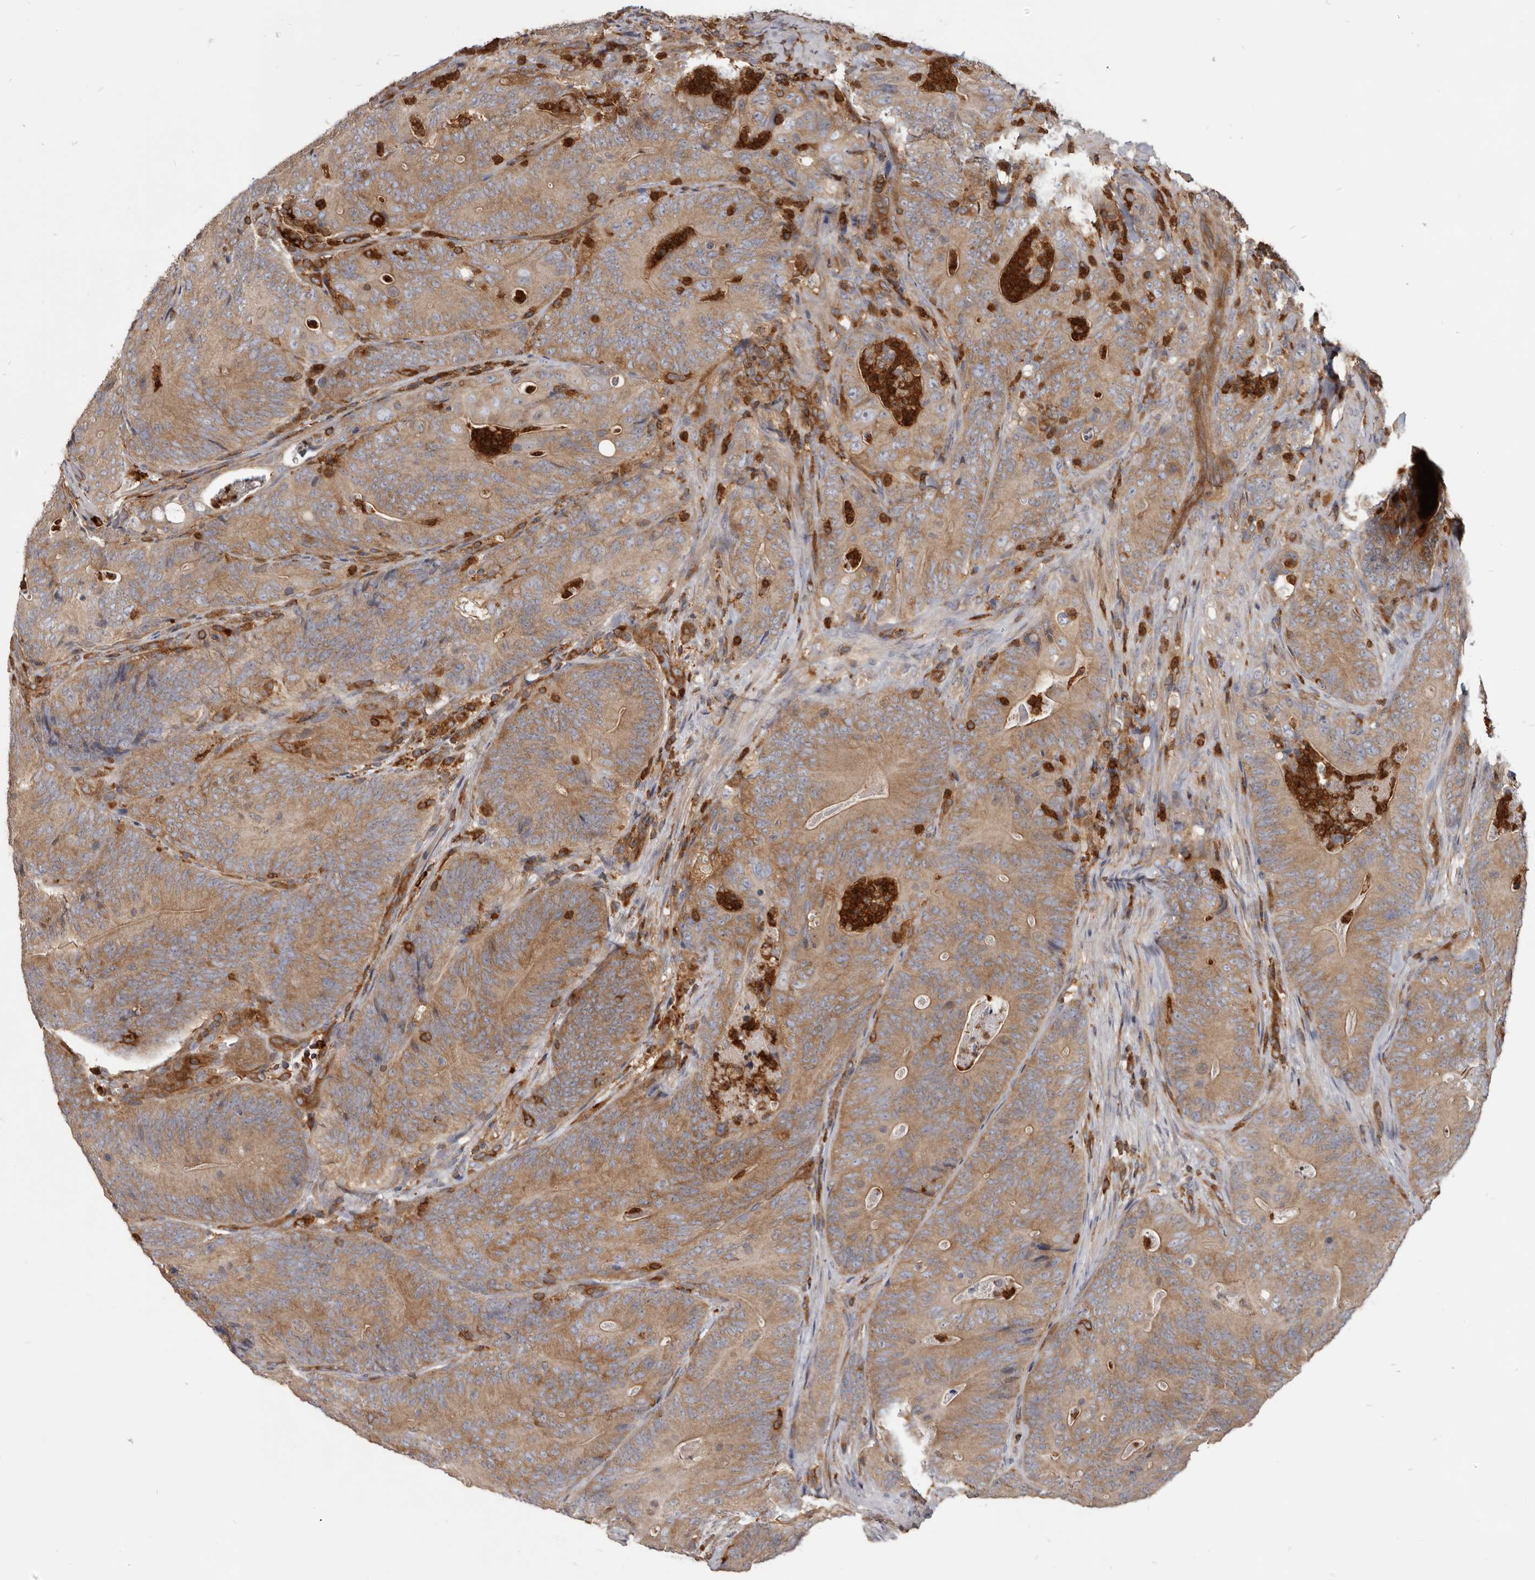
{"staining": {"intensity": "moderate", "quantity": ">75%", "location": "cytoplasmic/membranous"}, "tissue": "colorectal cancer", "cell_type": "Tumor cells", "image_type": "cancer", "snomed": [{"axis": "morphology", "description": "Normal tissue, NOS"}, {"axis": "topography", "description": "Colon"}], "caption": "Colorectal cancer stained with a brown dye shows moderate cytoplasmic/membranous positive staining in about >75% of tumor cells.", "gene": "CBL", "patient": {"sex": "female", "age": 82}}